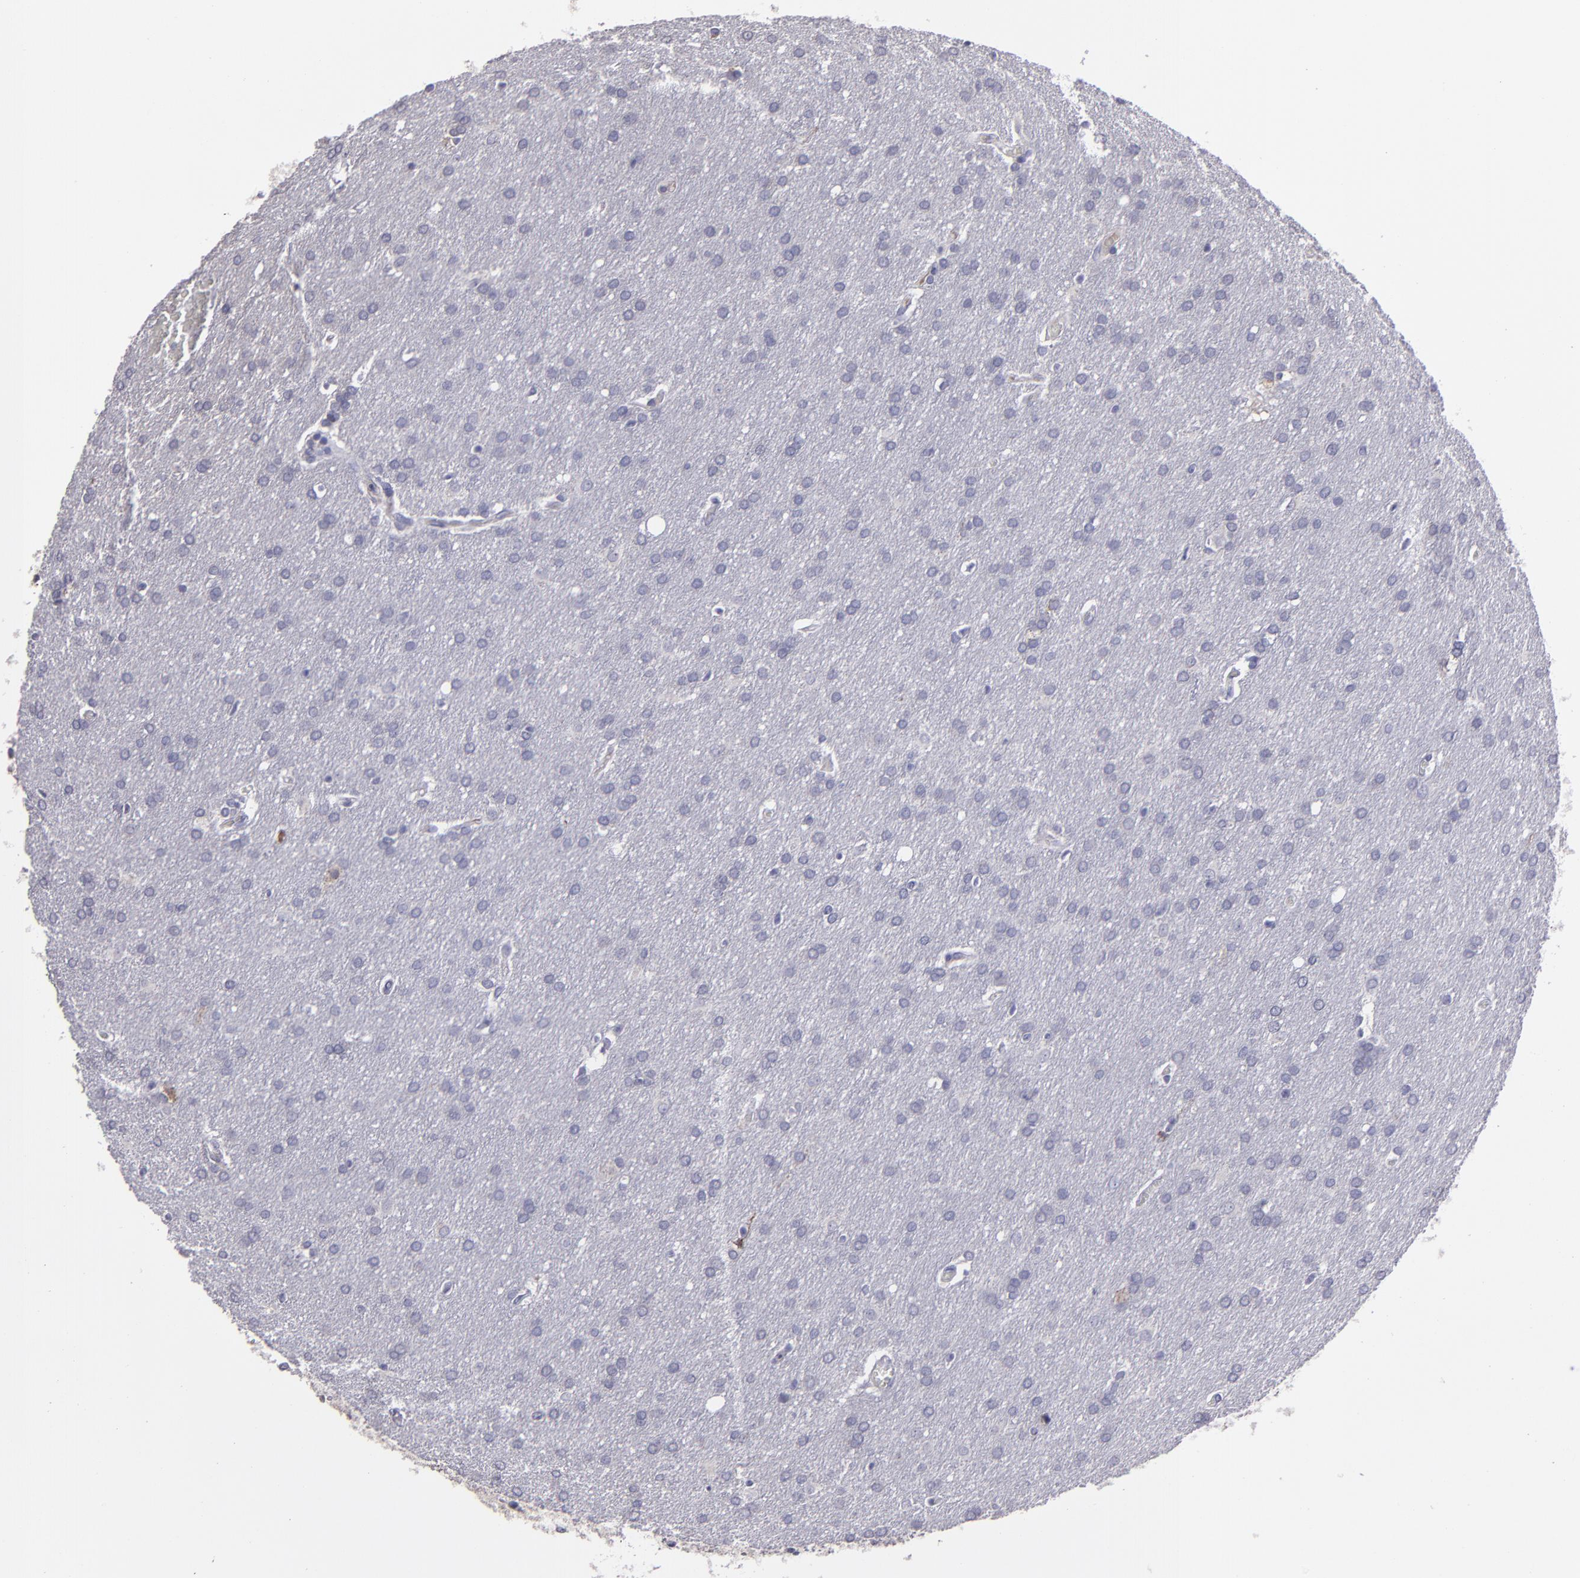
{"staining": {"intensity": "negative", "quantity": "none", "location": "none"}, "tissue": "glioma", "cell_type": "Tumor cells", "image_type": "cancer", "snomed": [{"axis": "morphology", "description": "Glioma, malignant, Low grade"}, {"axis": "topography", "description": "Brain"}], "caption": "Immunohistochemistry photomicrograph of human low-grade glioma (malignant) stained for a protein (brown), which reveals no staining in tumor cells.", "gene": "MASP1", "patient": {"sex": "female", "age": 32}}